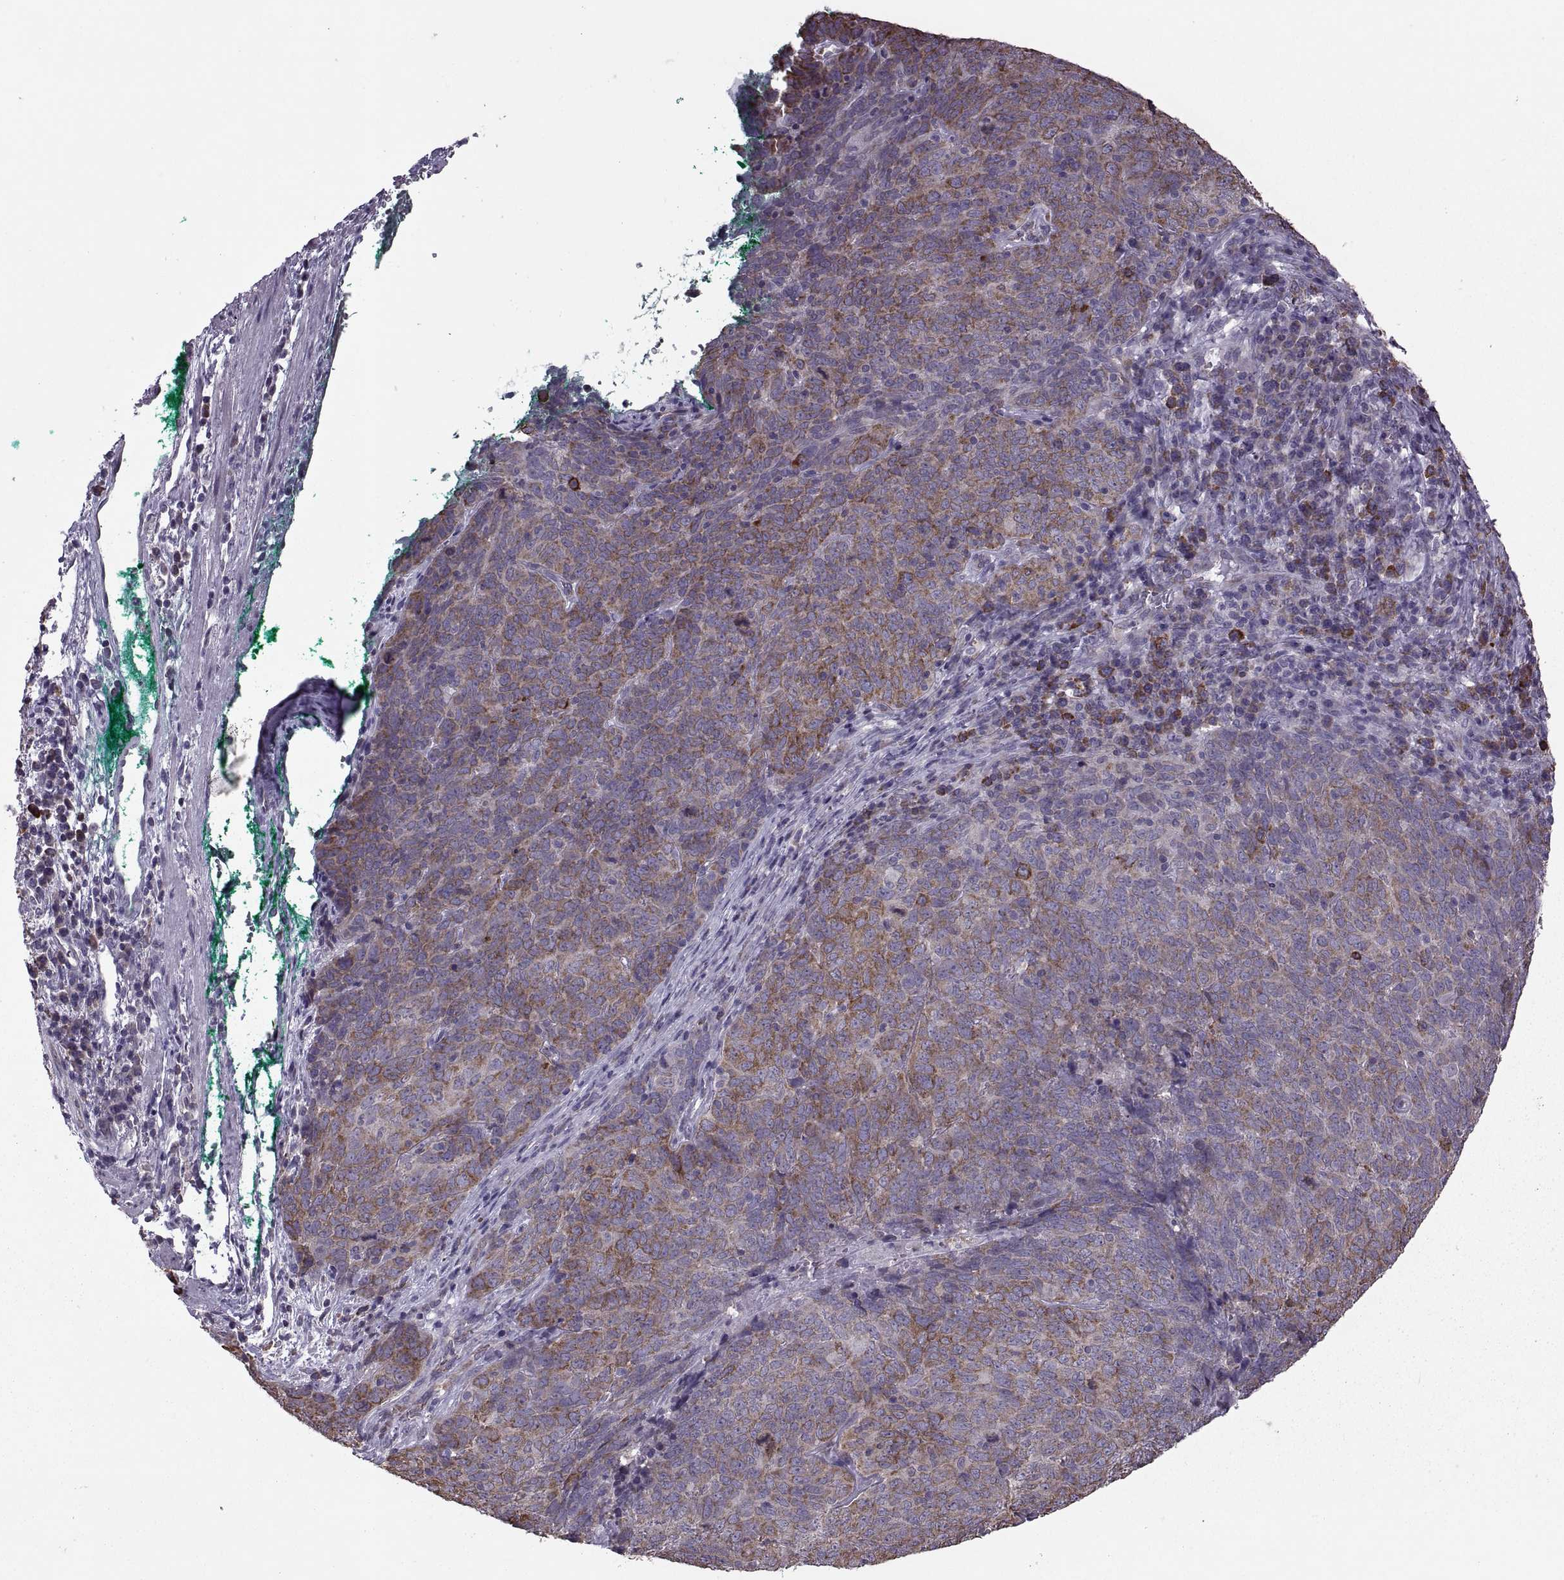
{"staining": {"intensity": "moderate", "quantity": "25%-75%", "location": "cytoplasmic/membranous"}, "tissue": "skin cancer", "cell_type": "Tumor cells", "image_type": "cancer", "snomed": [{"axis": "morphology", "description": "Squamous cell carcinoma, NOS"}, {"axis": "topography", "description": "Skin"}, {"axis": "topography", "description": "Anal"}], "caption": "Tumor cells show moderate cytoplasmic/membranous positivity in approximately 25%-75% of cells in skin cancer. The protein of interest is stained brown, and the nuclei are stained in blue (DAB (3,3'-diaminobenzidine) IHC with brightfield microscopy, high magnification).", "gene": "PABPC1", "patient": {"sex": "female", "age": 51}}